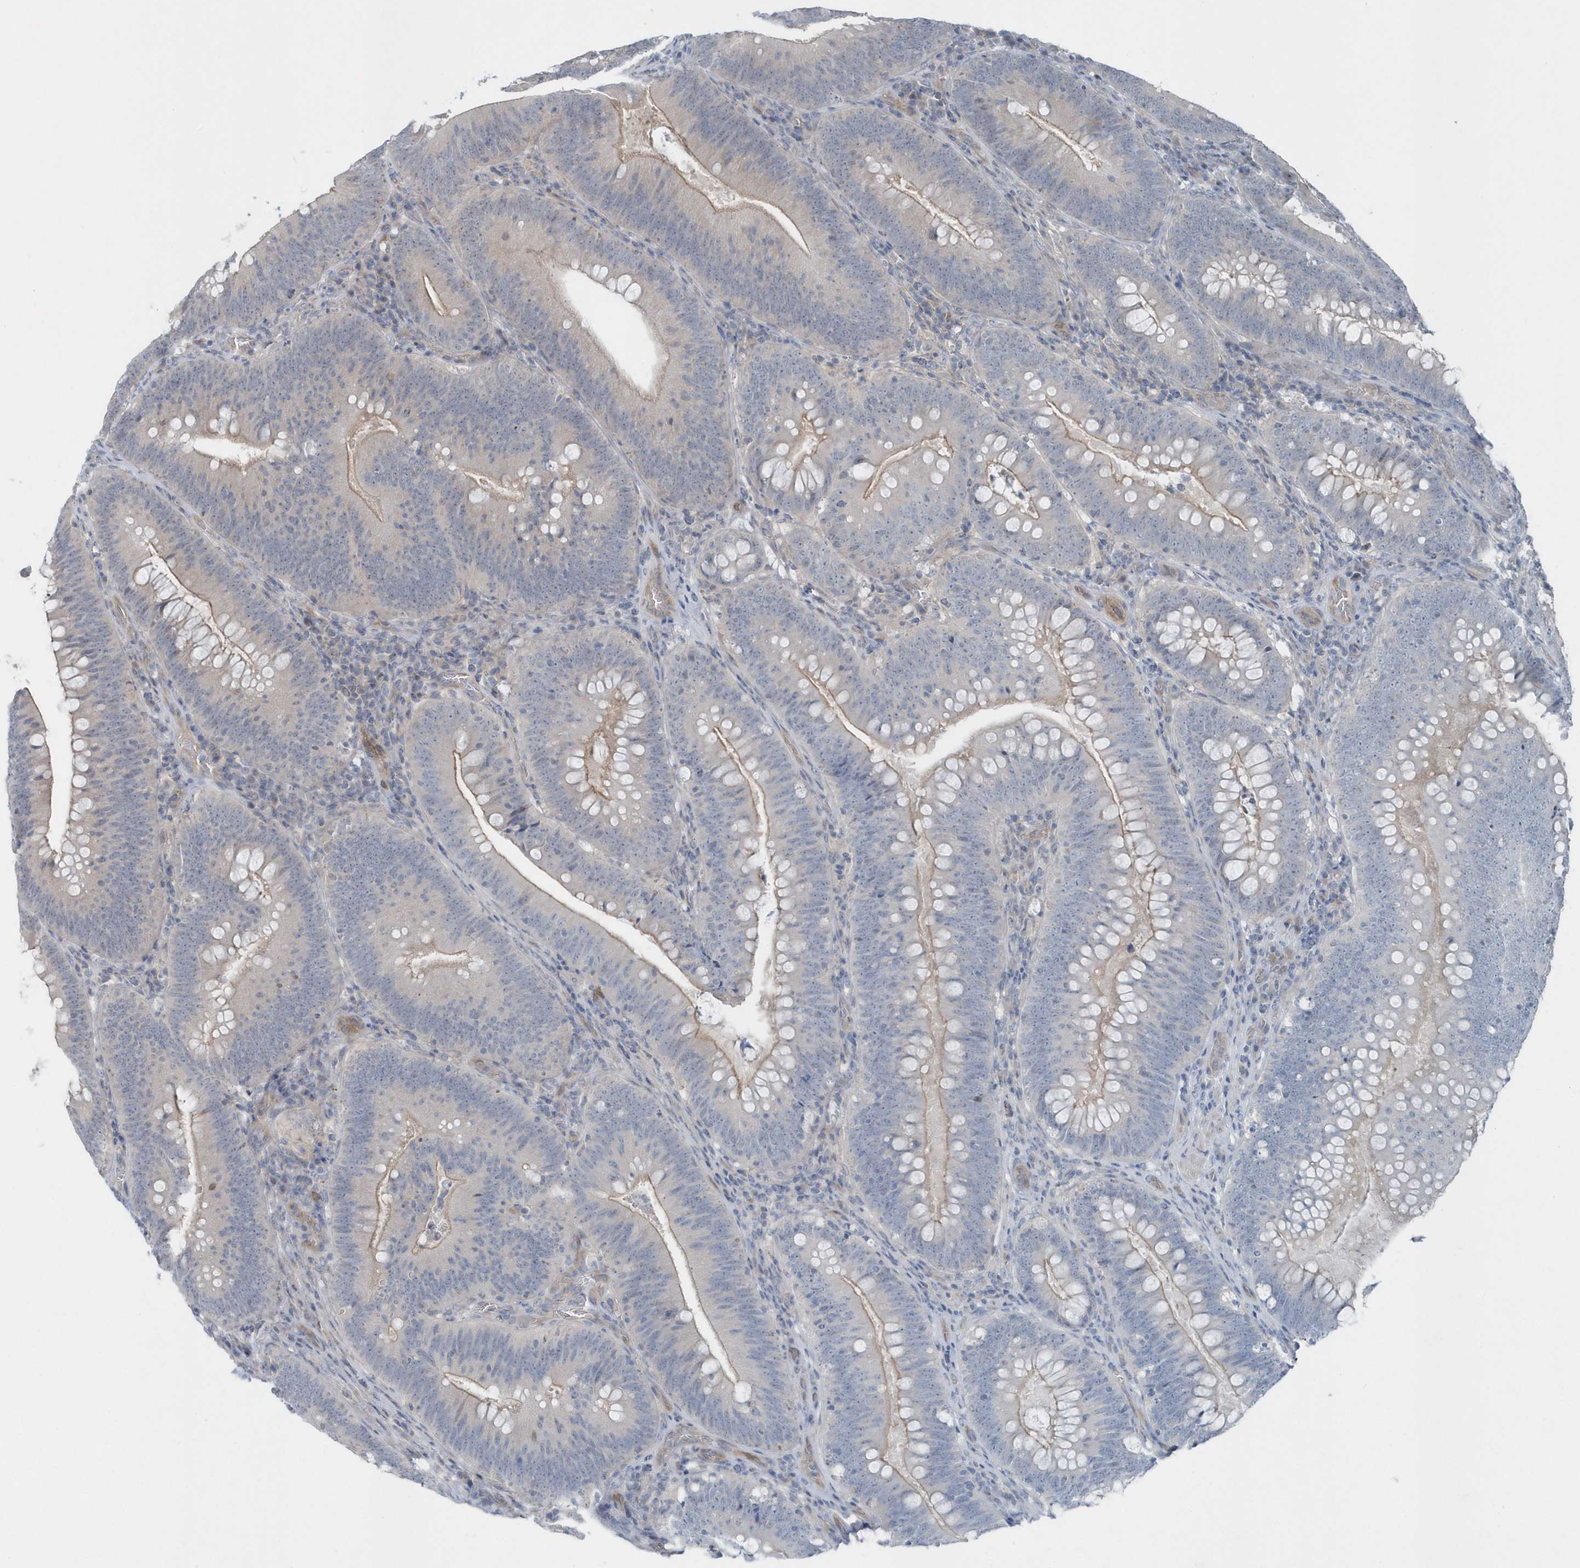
{"staining": {"intensity": "weak", "quantity": "25%-75%", "location": "cytoplasmic/membranous"}, "tissue": "colorectal cancer", "cell_type": "Tumor cells", "image_type": "cancer", "snomed": [{"axis": "morphology", "description": "Normal tissue, NOS"}, {"axis": "topography", "description": "Colon"}], "caption": "Immunohistochemical staining of human colorectal cancer reveals low levels of weak cytoplasmic/membranous staining in approximately 25%-75% of tumor cells. The staining was performed using DAB (3,3'-diaminobenzidine) to visualize the protein expression in brown, while the nuclei were stained in blue with hematoxylin (Magnification: 20x).", "gene": "MCC", "patient": {"sex": "female", "age": 82}}